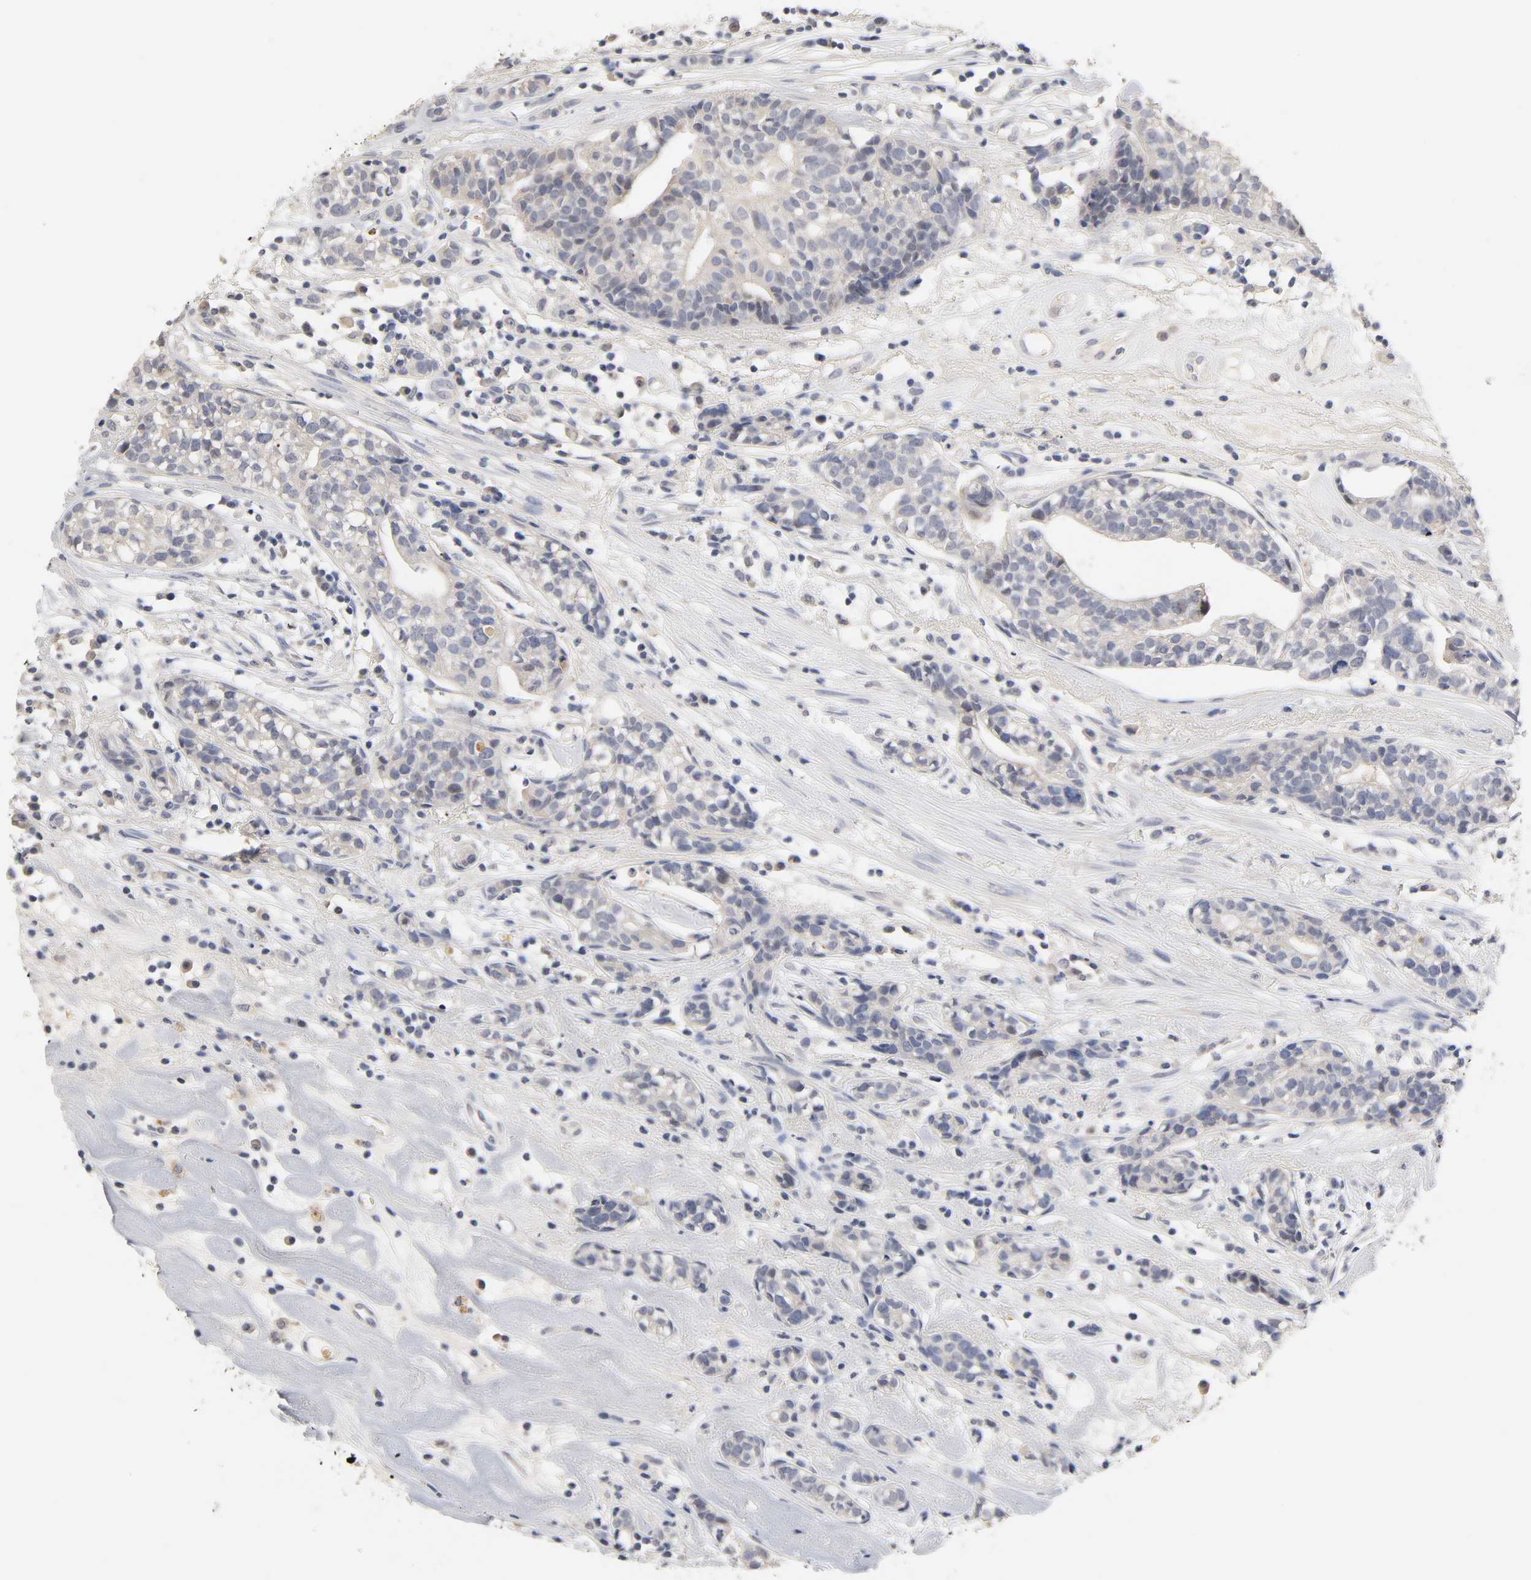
{"staining": {"intensity": "negative", "quantity": "none", "location": "none"}, "tissue": "head and neck cancer", "cell_type": "Tumor cells", "image_type": "cancer", "snomed": [{"axis": "morphology", "description": "Adenocarcinoma, NOS"}, {"axis": "topography", "description": "Salivary gland"}, {"axis": "topography", "description": "Head-Neck"}], "caption": "A histopathology image of human head and neck cancer is negative for staining in tumor cells.", "gene": "OVOL1", "patient": {"sex": "female", "age": 65}}